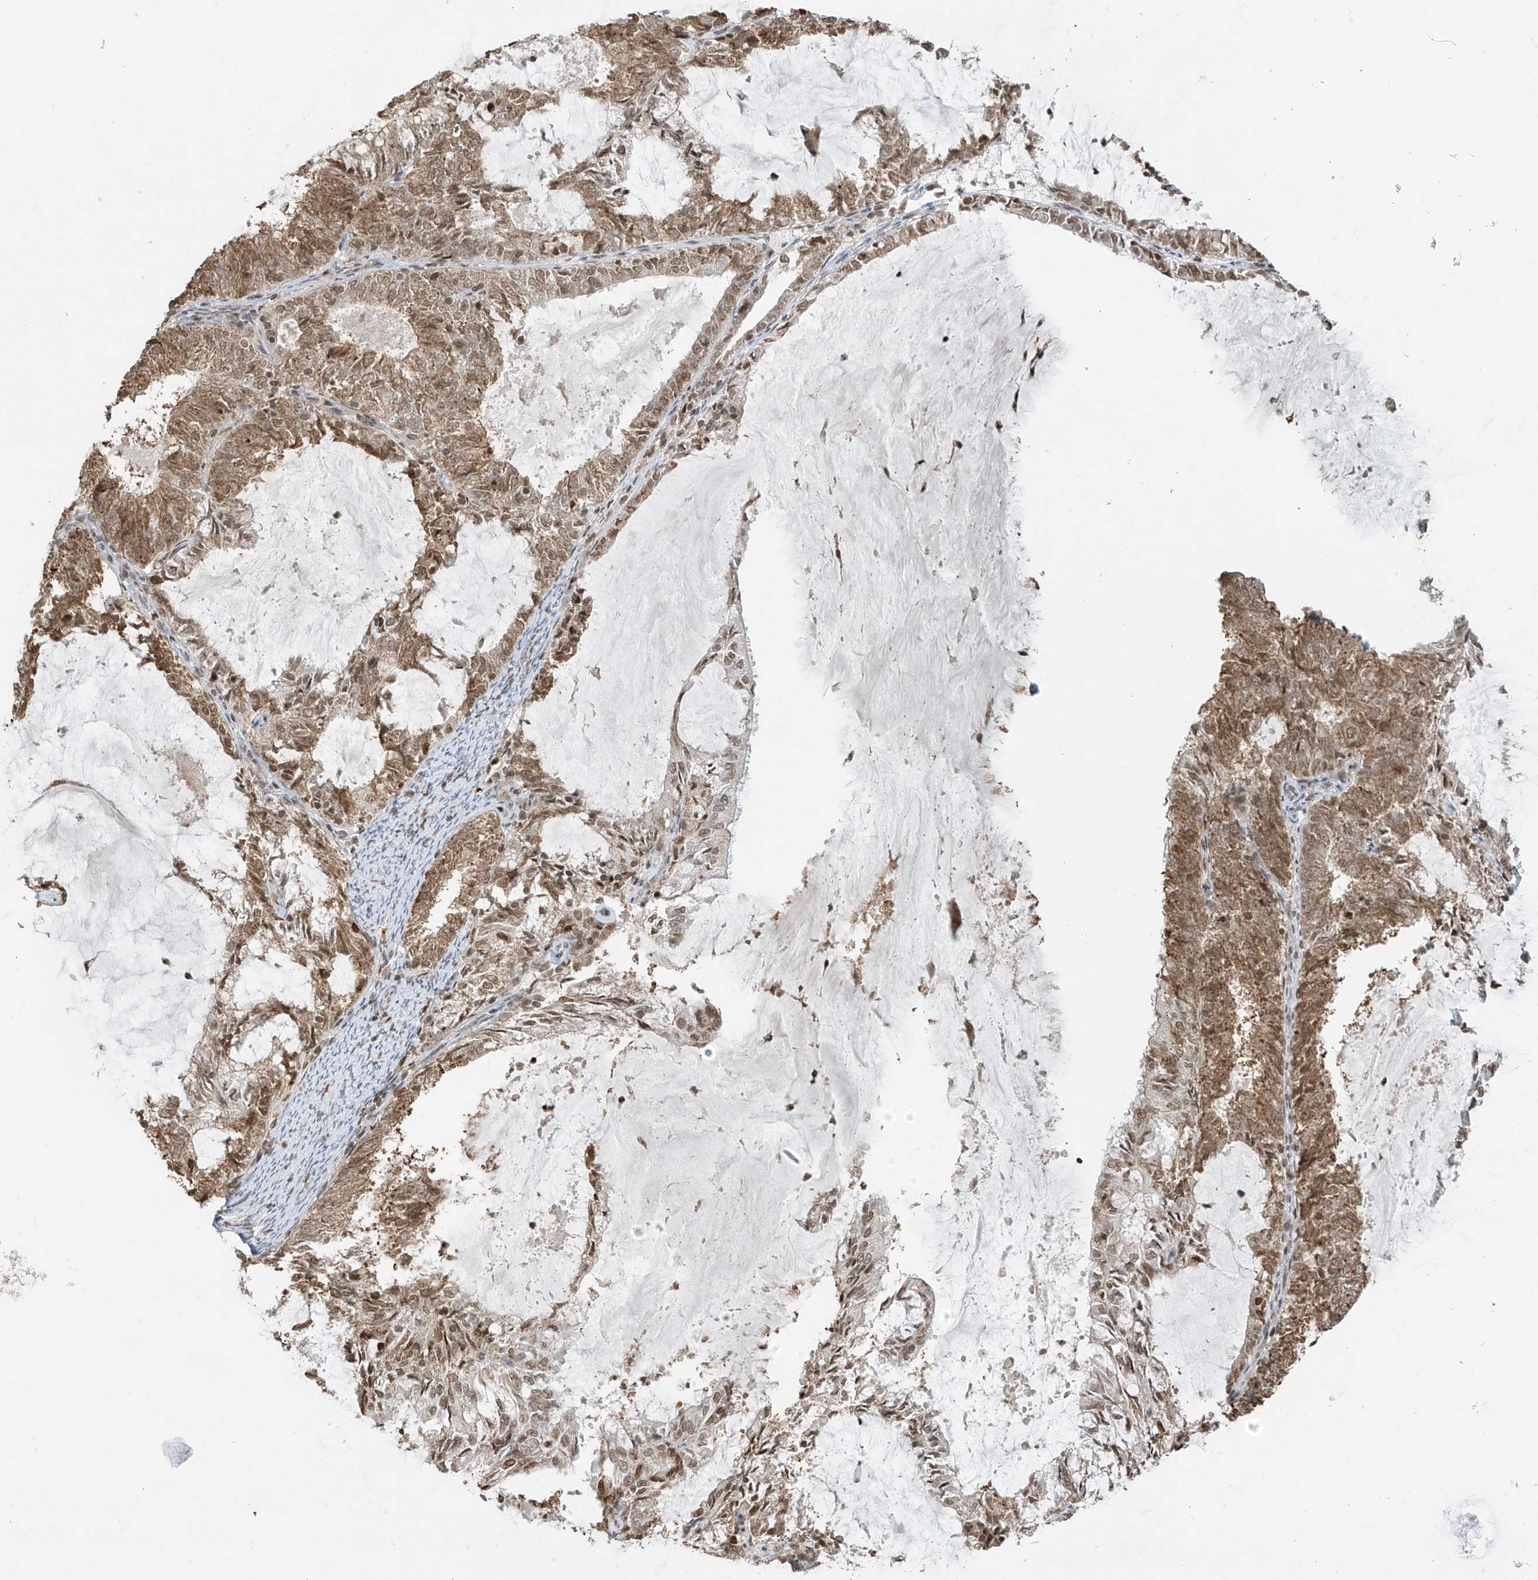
{"staining": {"intensity": "moderate", "quantity": ">75%", "location": "nuclear"}, "tissue": "endometrial cancer", "cell_type": "Tumor cells", "image_type": "cancer", "snomed": [{"axis": "morphology", "description": "Adenocarcinoma, NOS"}, {"axis": "topography", "description": "Endometrium"}], "caption": "This micrograph exhibits immunohistochemistry staining of human endometrial adenocarcinoma, with medium moderate nuclear expression in approximately >75% of tumor cells.", "gene": "KPNB1", "patient": {"sex": "female", "age": 57}}